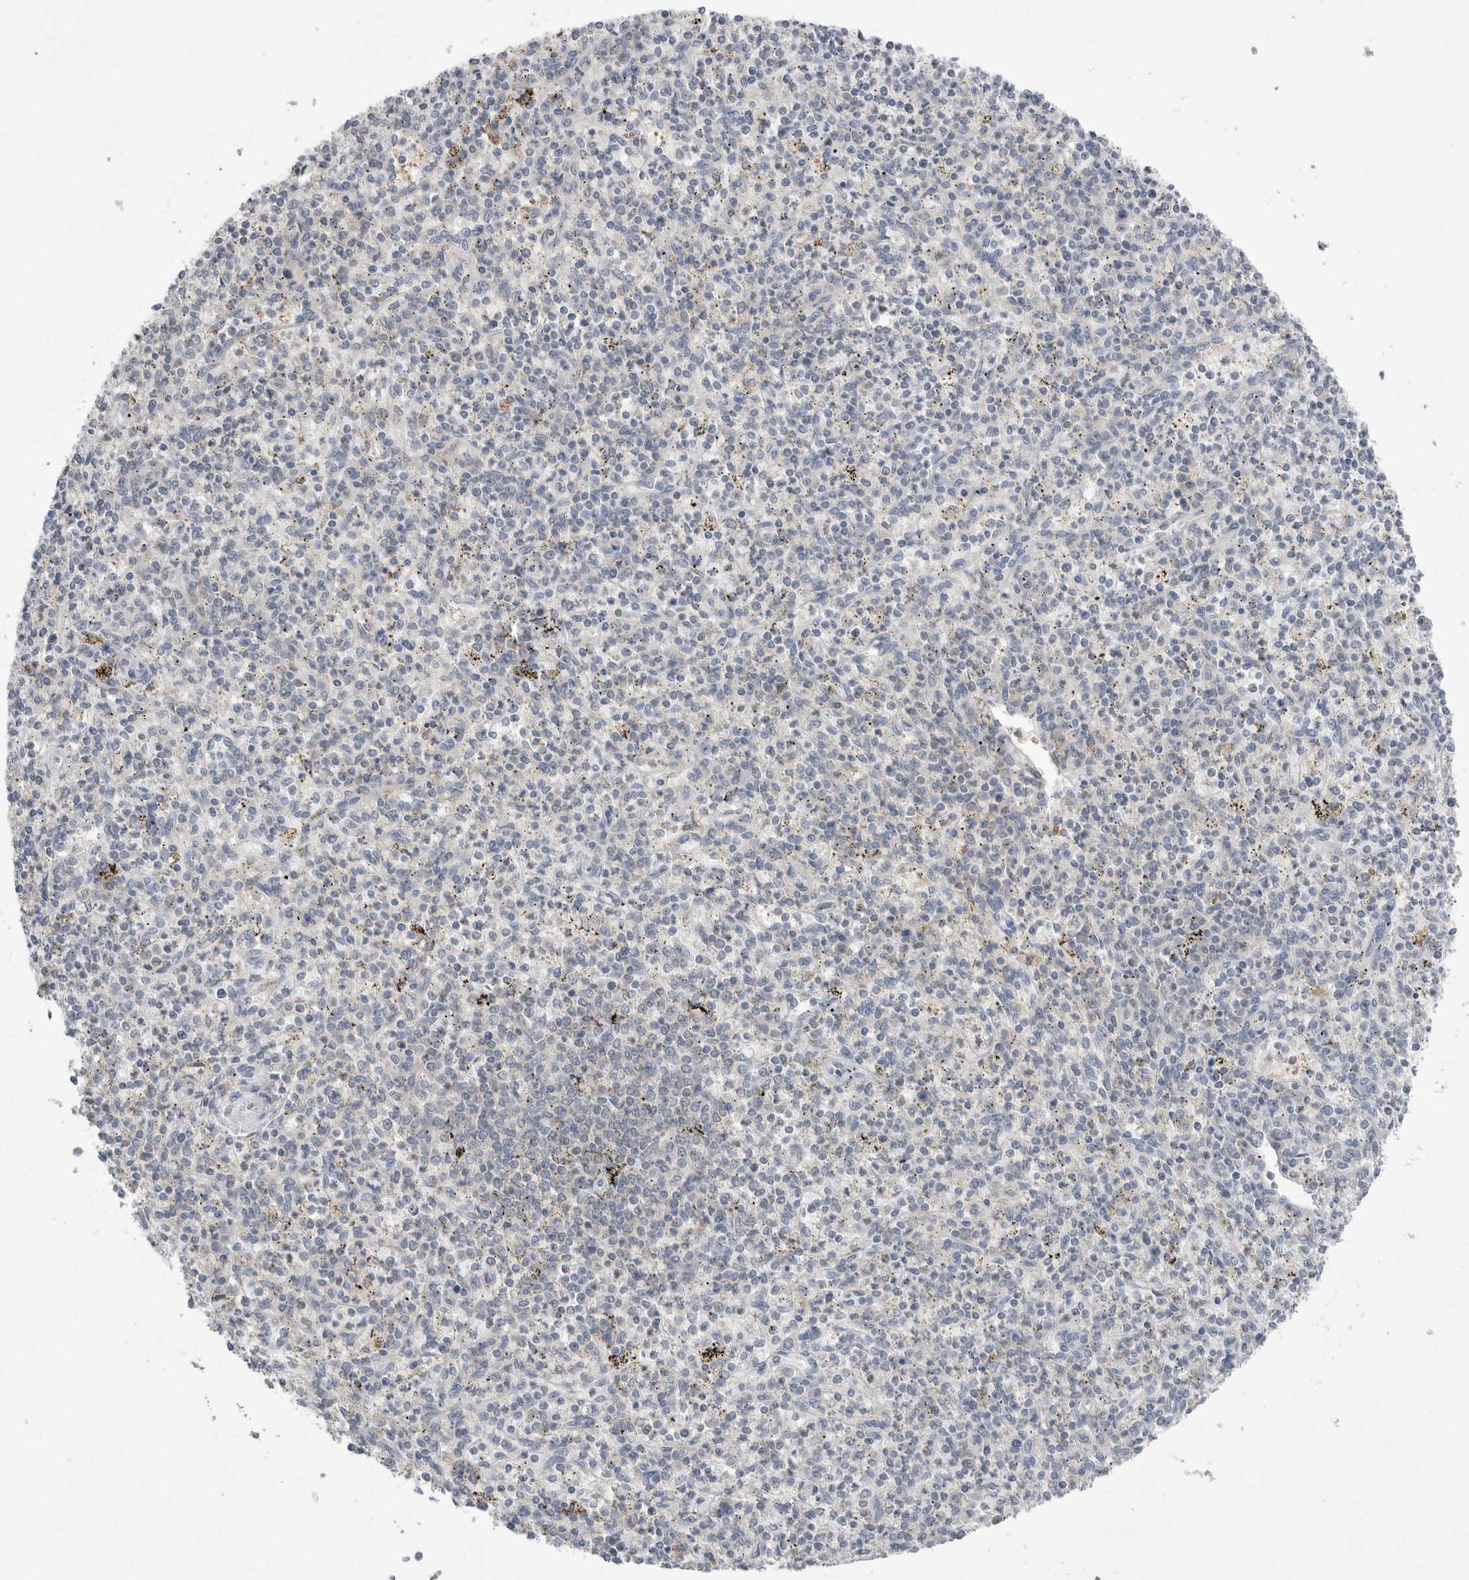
{"staining": {"intensity": "negative", "quantity": "none", "location": "none"}, "tissue": "spleen", "cell_type": "Cells in red pulp", "image_type": "normal", "snomed": [{"axis": "morphology", "description": "Normal tissue, NOS"}, {"axis": "topography", "description": "Spleen"}], "caption": "Immunohistochemical staining of benign human spleen reveals no significant expression in cells in red pulp. (Brightfield microscopy of DAB (3,3'-diaminobenzidine) immunohistochemistry at high magnification).", "gene": "KYAT3", "patient": {"sex": "male", "age": 72}}